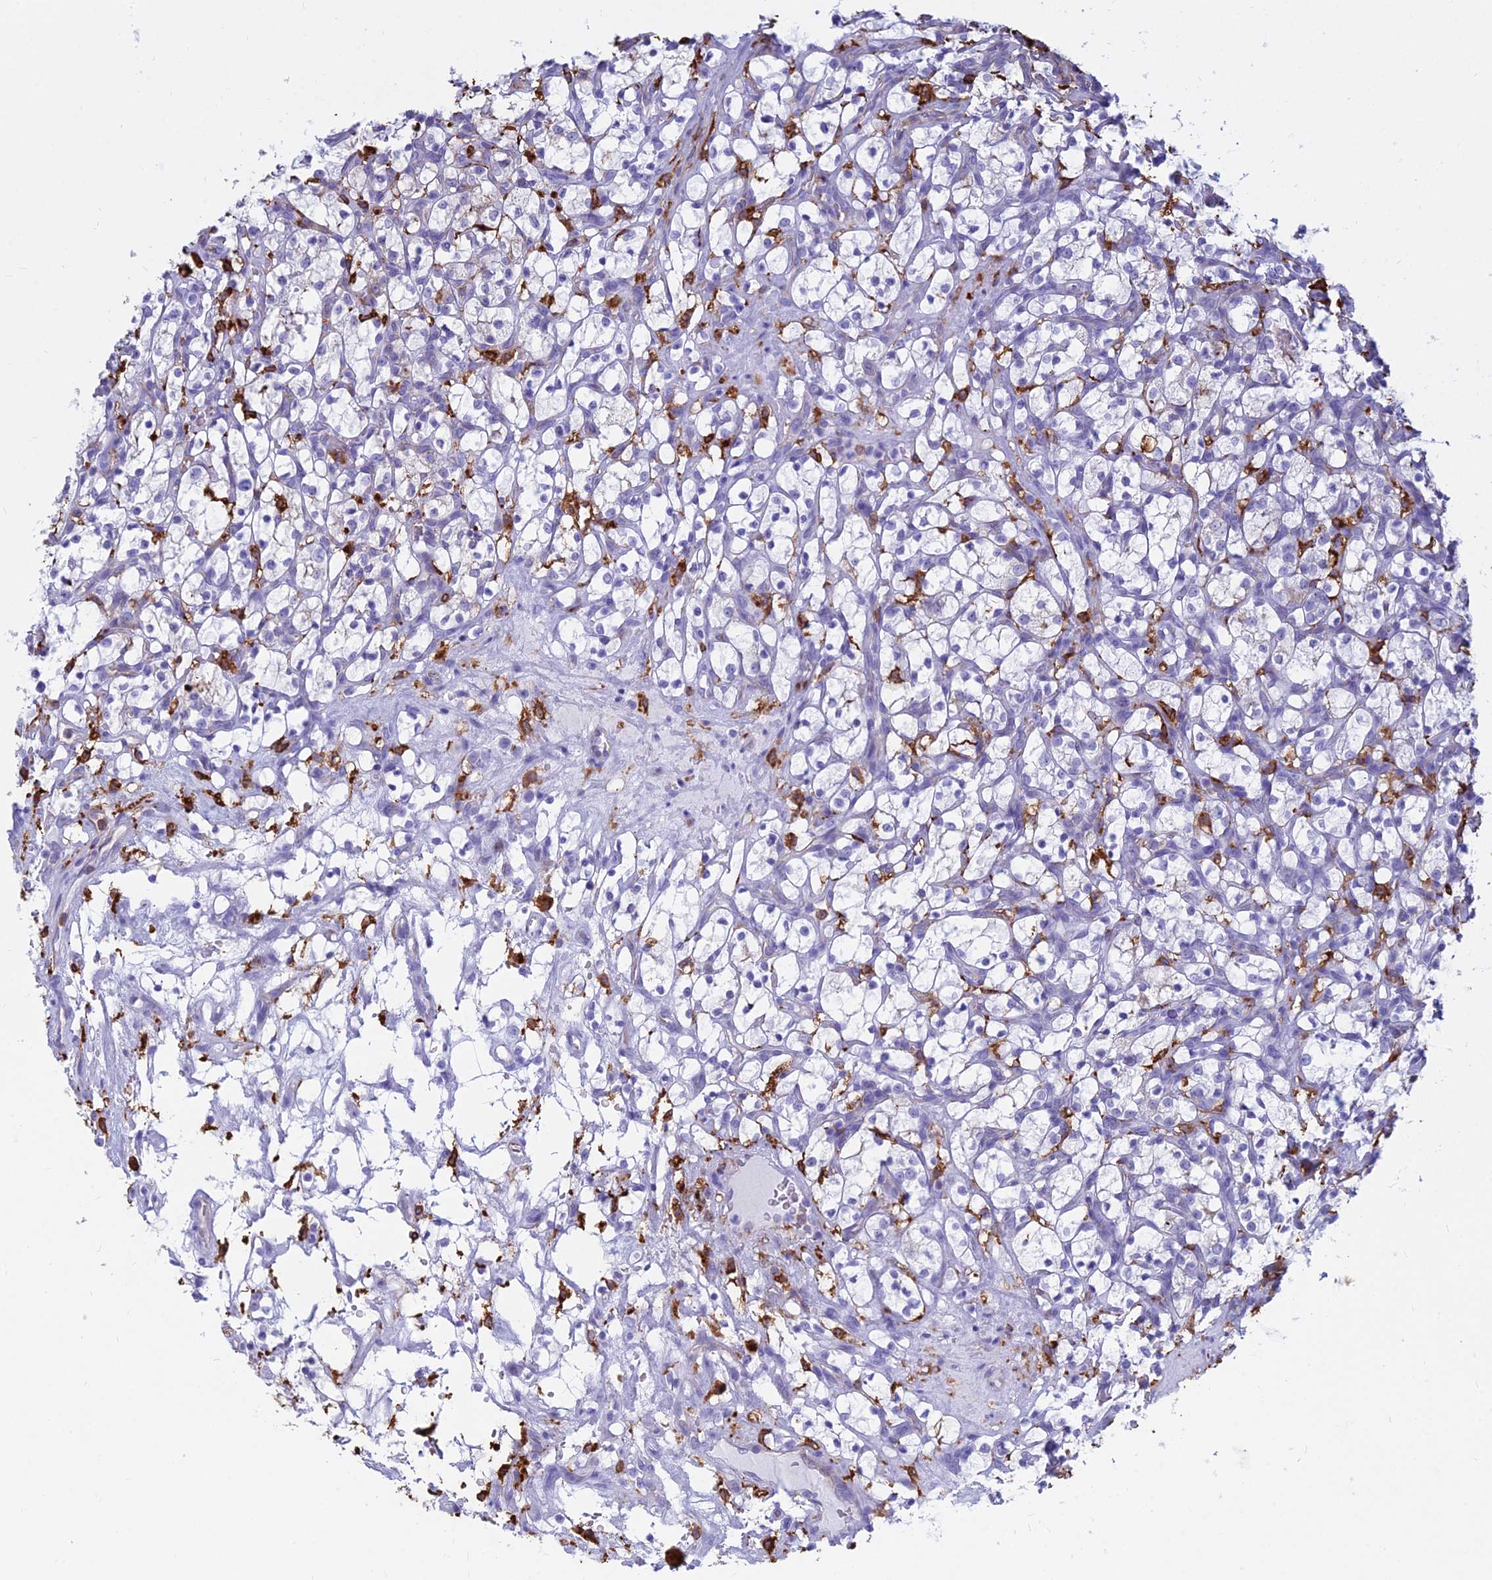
{"staining": {"intensity": "negative", "quantity": "none", "location": "none"}, "tissue": "renal cancer", "cell_type": "Tumor cells", "image_type": "cancer", "snomed": [{"axis": "morphology", "description": "Adenocarcinoma, NOS"}, {"axis": "topography", "description": "Kidney"}], "caption": "The histopathology image demonstrates no staining of tumor cells in renal cancer (adenocarcinoma).", "gene": "HLA-DRB1", "patient": {"sex": "female", "age": 69}}